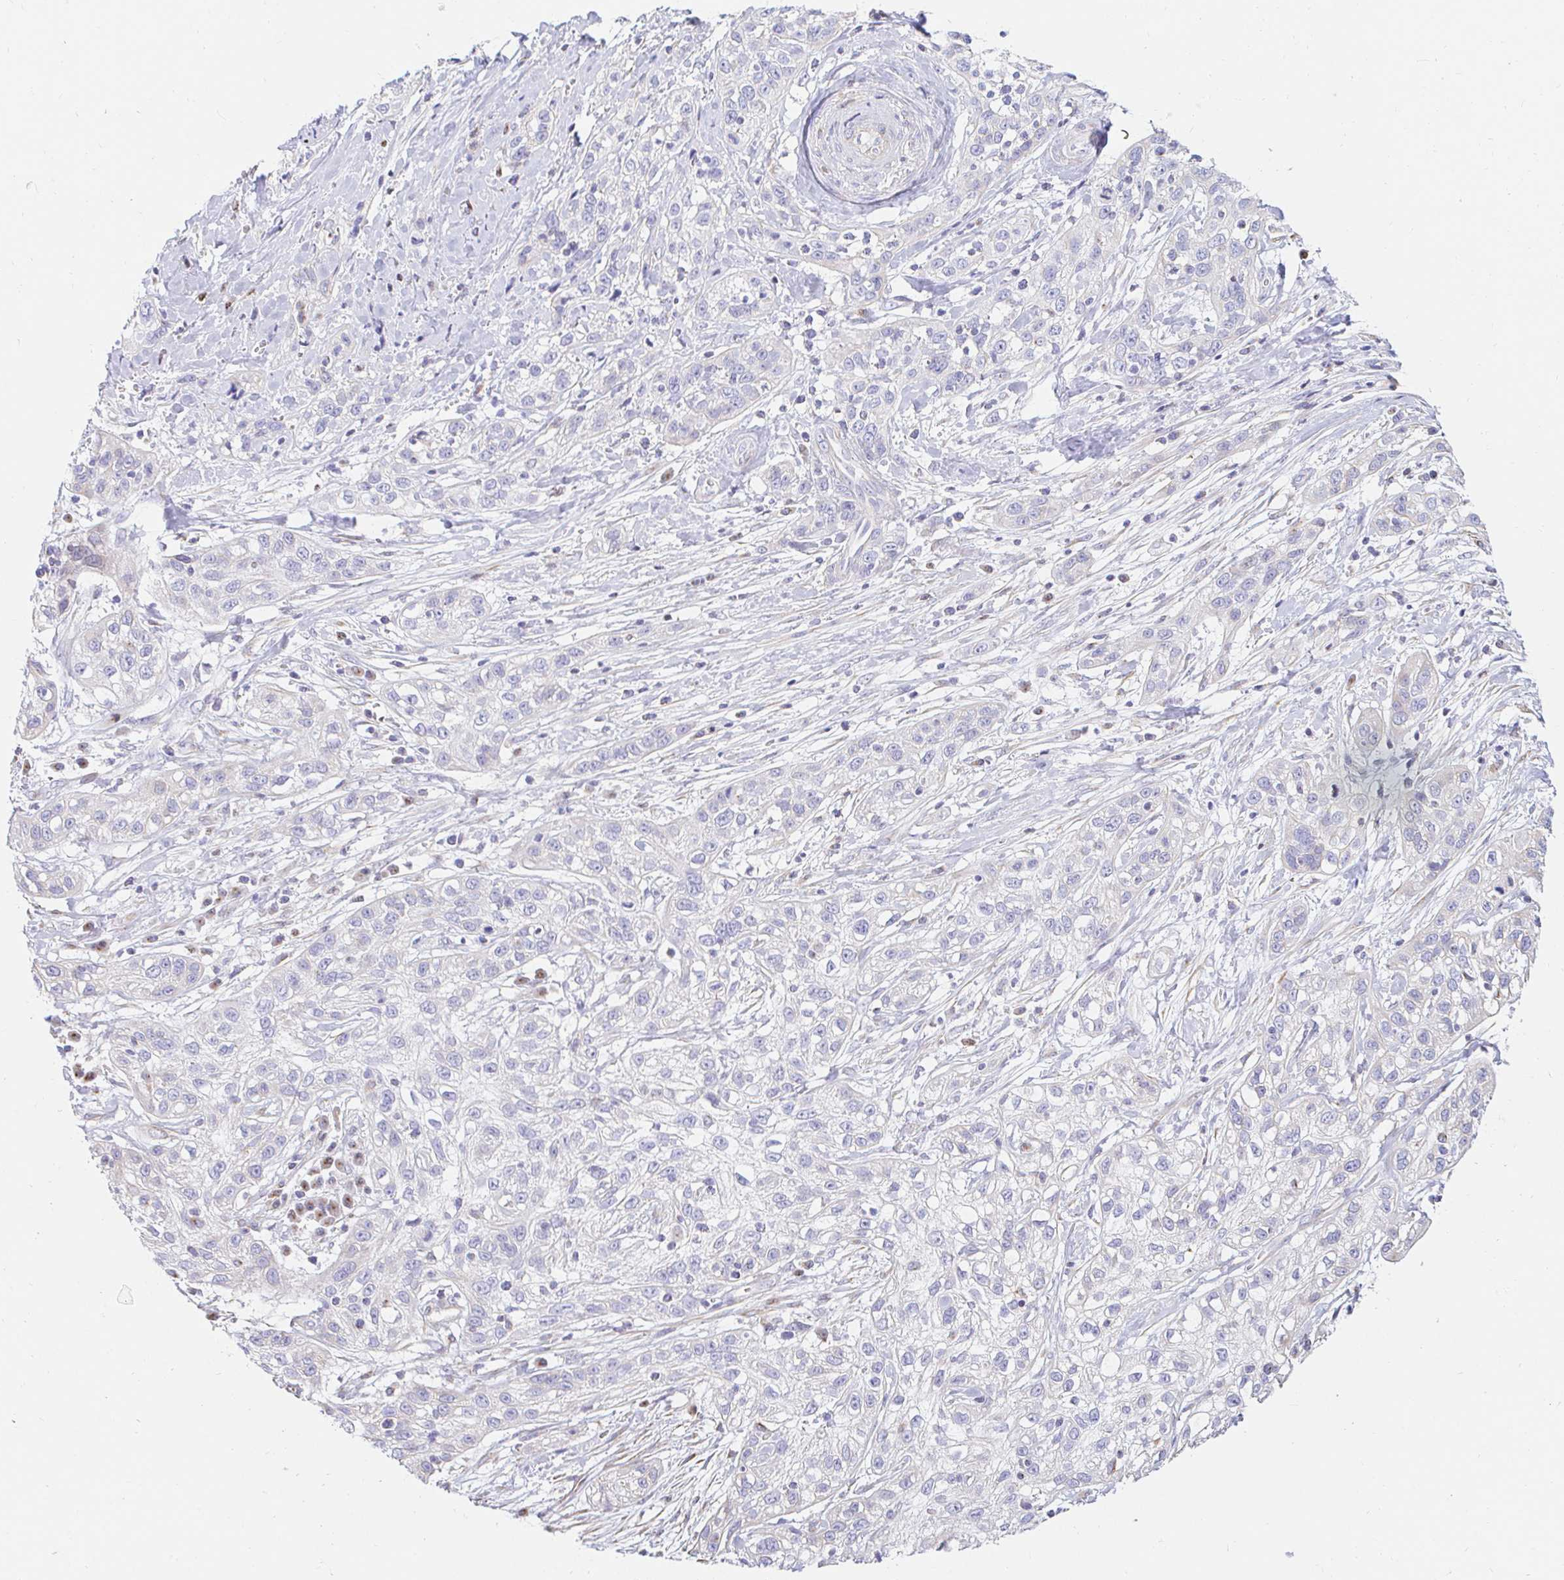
{"staining": {"intensity": "negative", "quantity": "none", "location": "none"}, "tissue": "skin cancer", "cell_type": "Tumor cells", "image_type": "cancer", "snomed": [{"axis": "morphology", "description": "Squamous cell carcinoma, NOS"}, {"axis": "topography", "description": "Skin"}], "caption": "An immunohistochemistry (IHC) image of squamous cell carcinoma (skin) is shown. There is no staining in tumor cells of squamous cell carcinoma (skin). (DAB immunohistochemistry (IHC) with hematoxylin counter stain).", "gene": "CAPSL", "patient": {"sex": "male", "age": 82}}